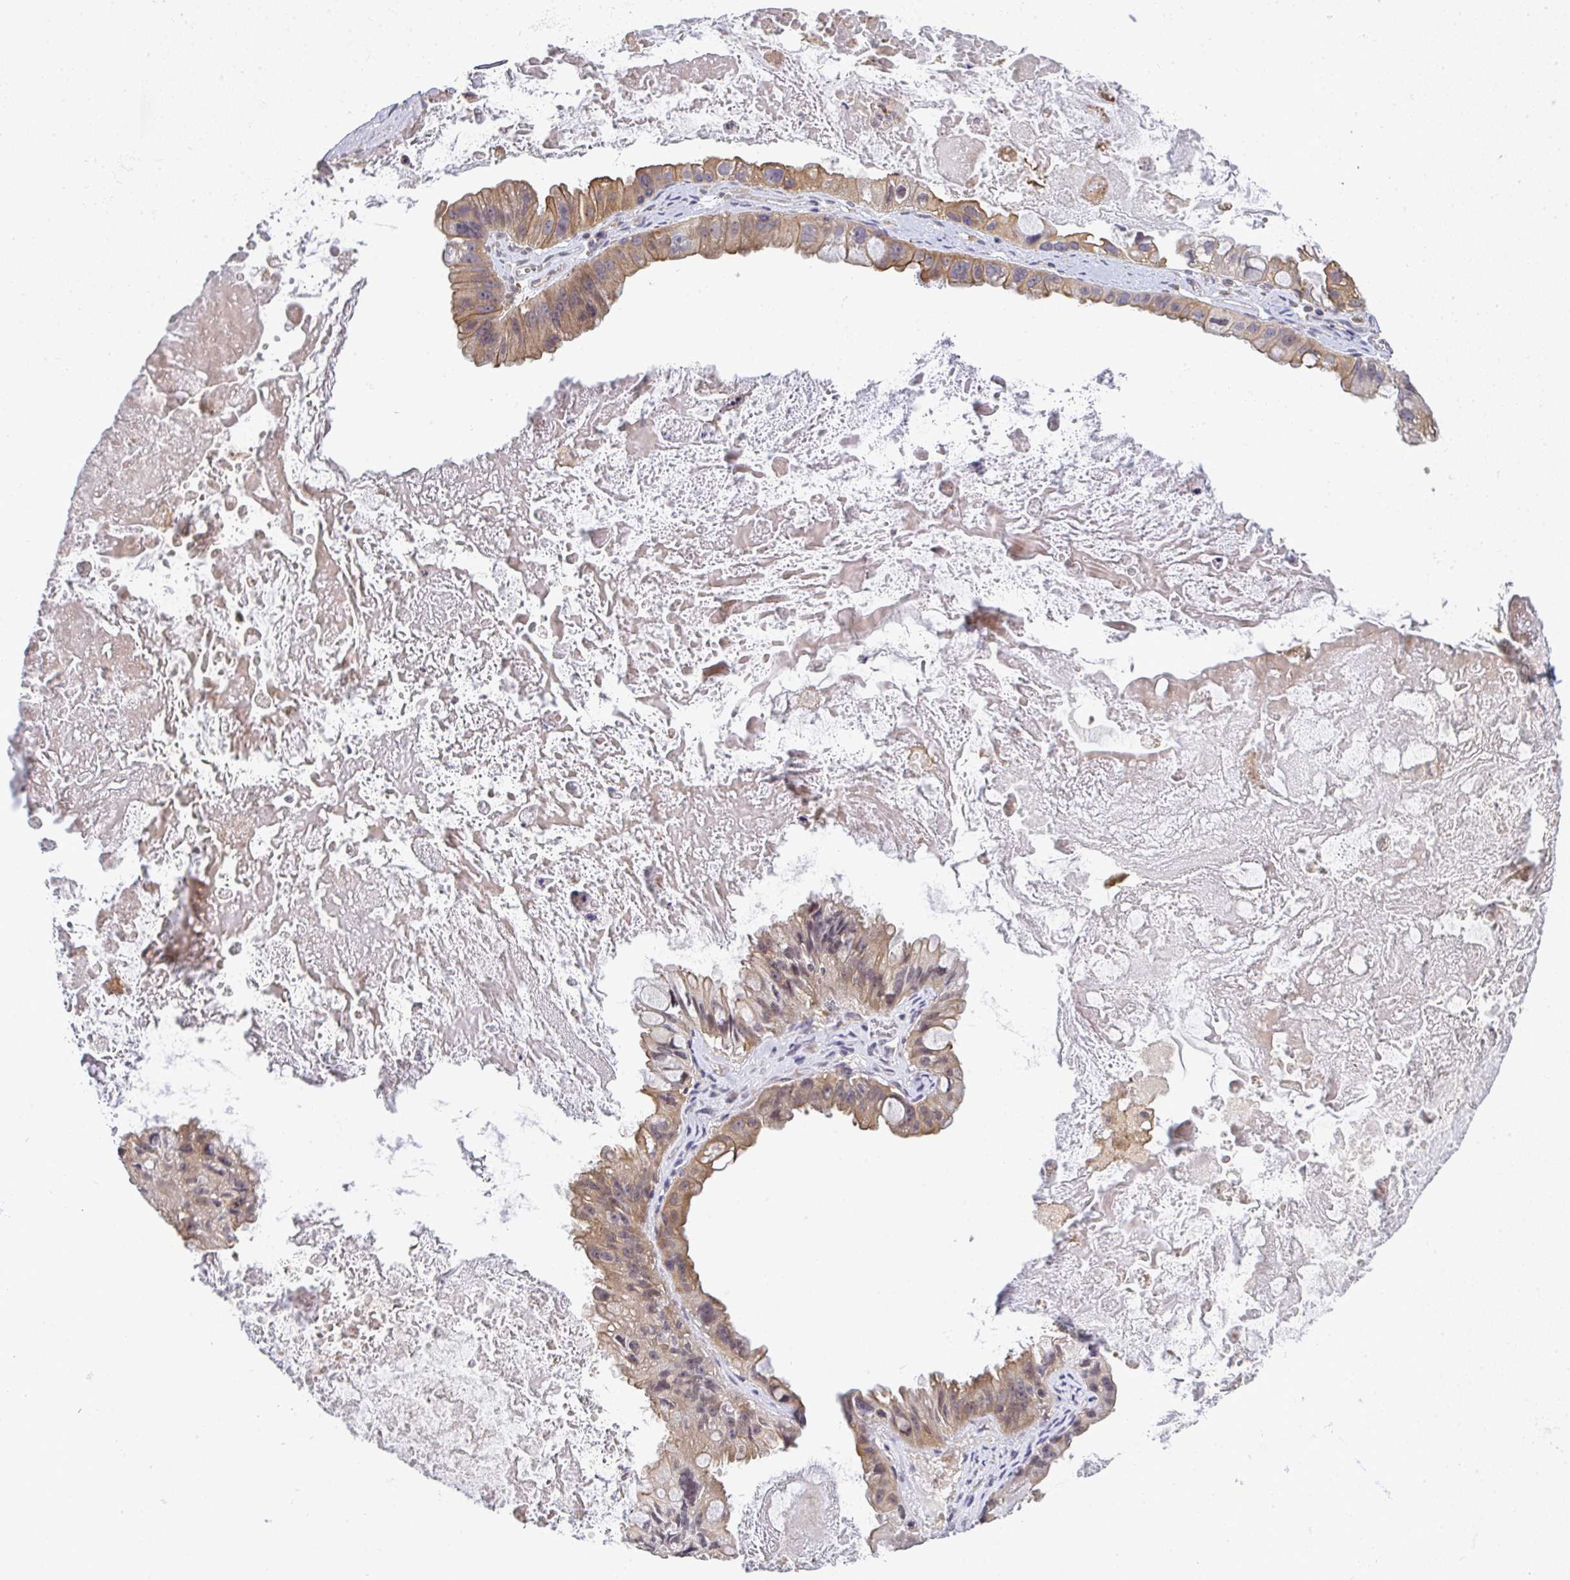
{"staining": {"intensity": "moderate", "quantity": "25%-75%", "location": "cytoplasmic/membranous"}, "tissue": "ovarian cancer", "cell_type": "Tumor cells", "image_type": "cancer", "snomed": [{"axis": "morphology", "description": "Cystadenocarcinoma, mucinous, NOS"}, {"axis": "topography", "description": "Ovary"}], "caption": "Protein analysis of ovarian cancer tissue reveals moderate cytoplasmic/membranous expression in approximately 25%-75% of tumor cells.", "gene": "EEF1AKMT1", "patient": {"sex": "female", "age": 61}}